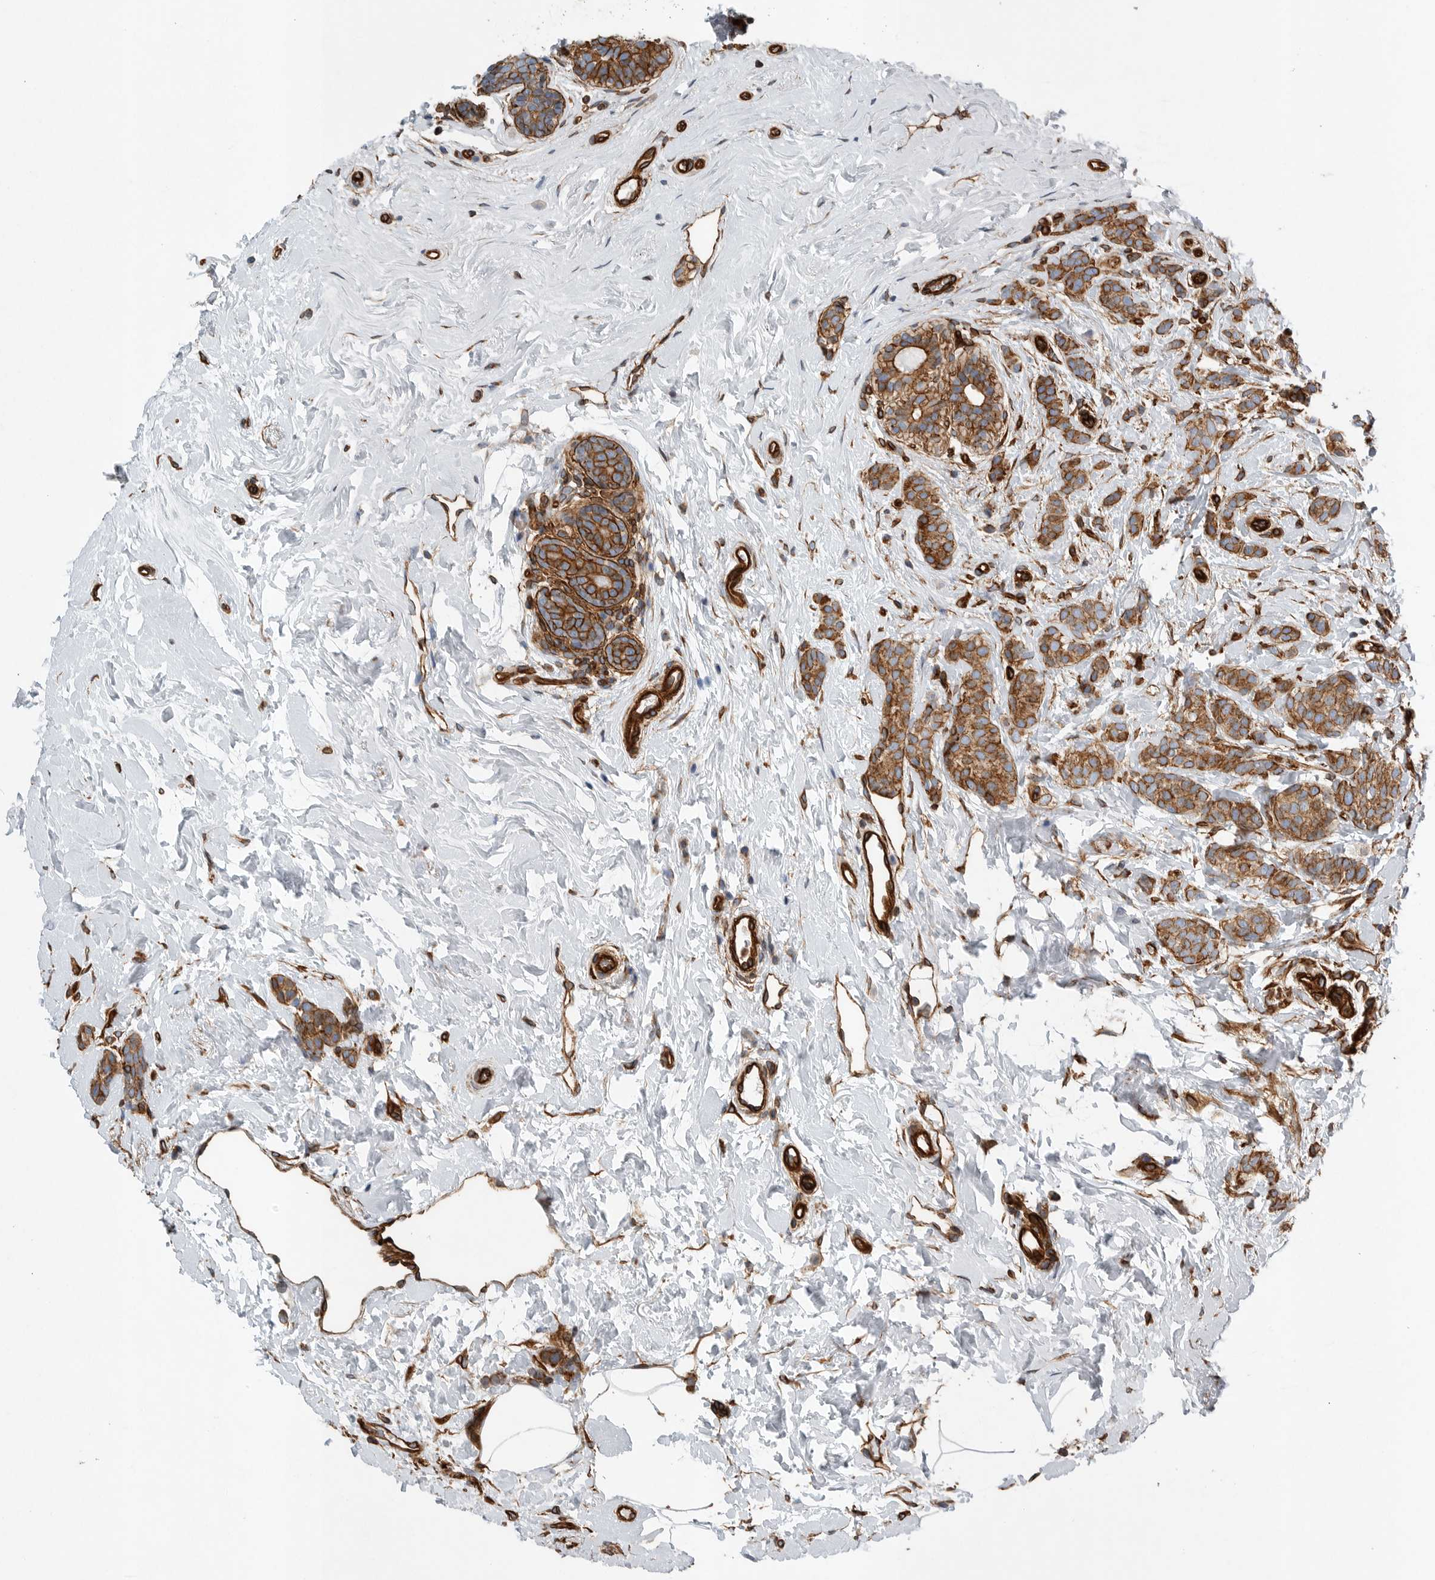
{"staining": {"intensity": "moderate", "quantity": ">75%", "location": "cytoplasmic/membranous"}, "tissue": "breast cancer", "cell_type": "Tumor cells", "image_type": "cancer", "snomed": [{"axis": "morphology", "description": "Lobular carcinoma, in situ"}, {"axis": "morphology", "description": "Lobular carcinoma"}, {"axis": "topography", "description": "Breast"}], "caption": "Lobular carcinoma in situ (breast) was stained to show a protein in brown. There is medium levels of moderate cytoplasmic/membranous expression in approximately >75% of tumor cells.", "gene": "PLEC", "patient": {"sex": "female", "age": 41}}